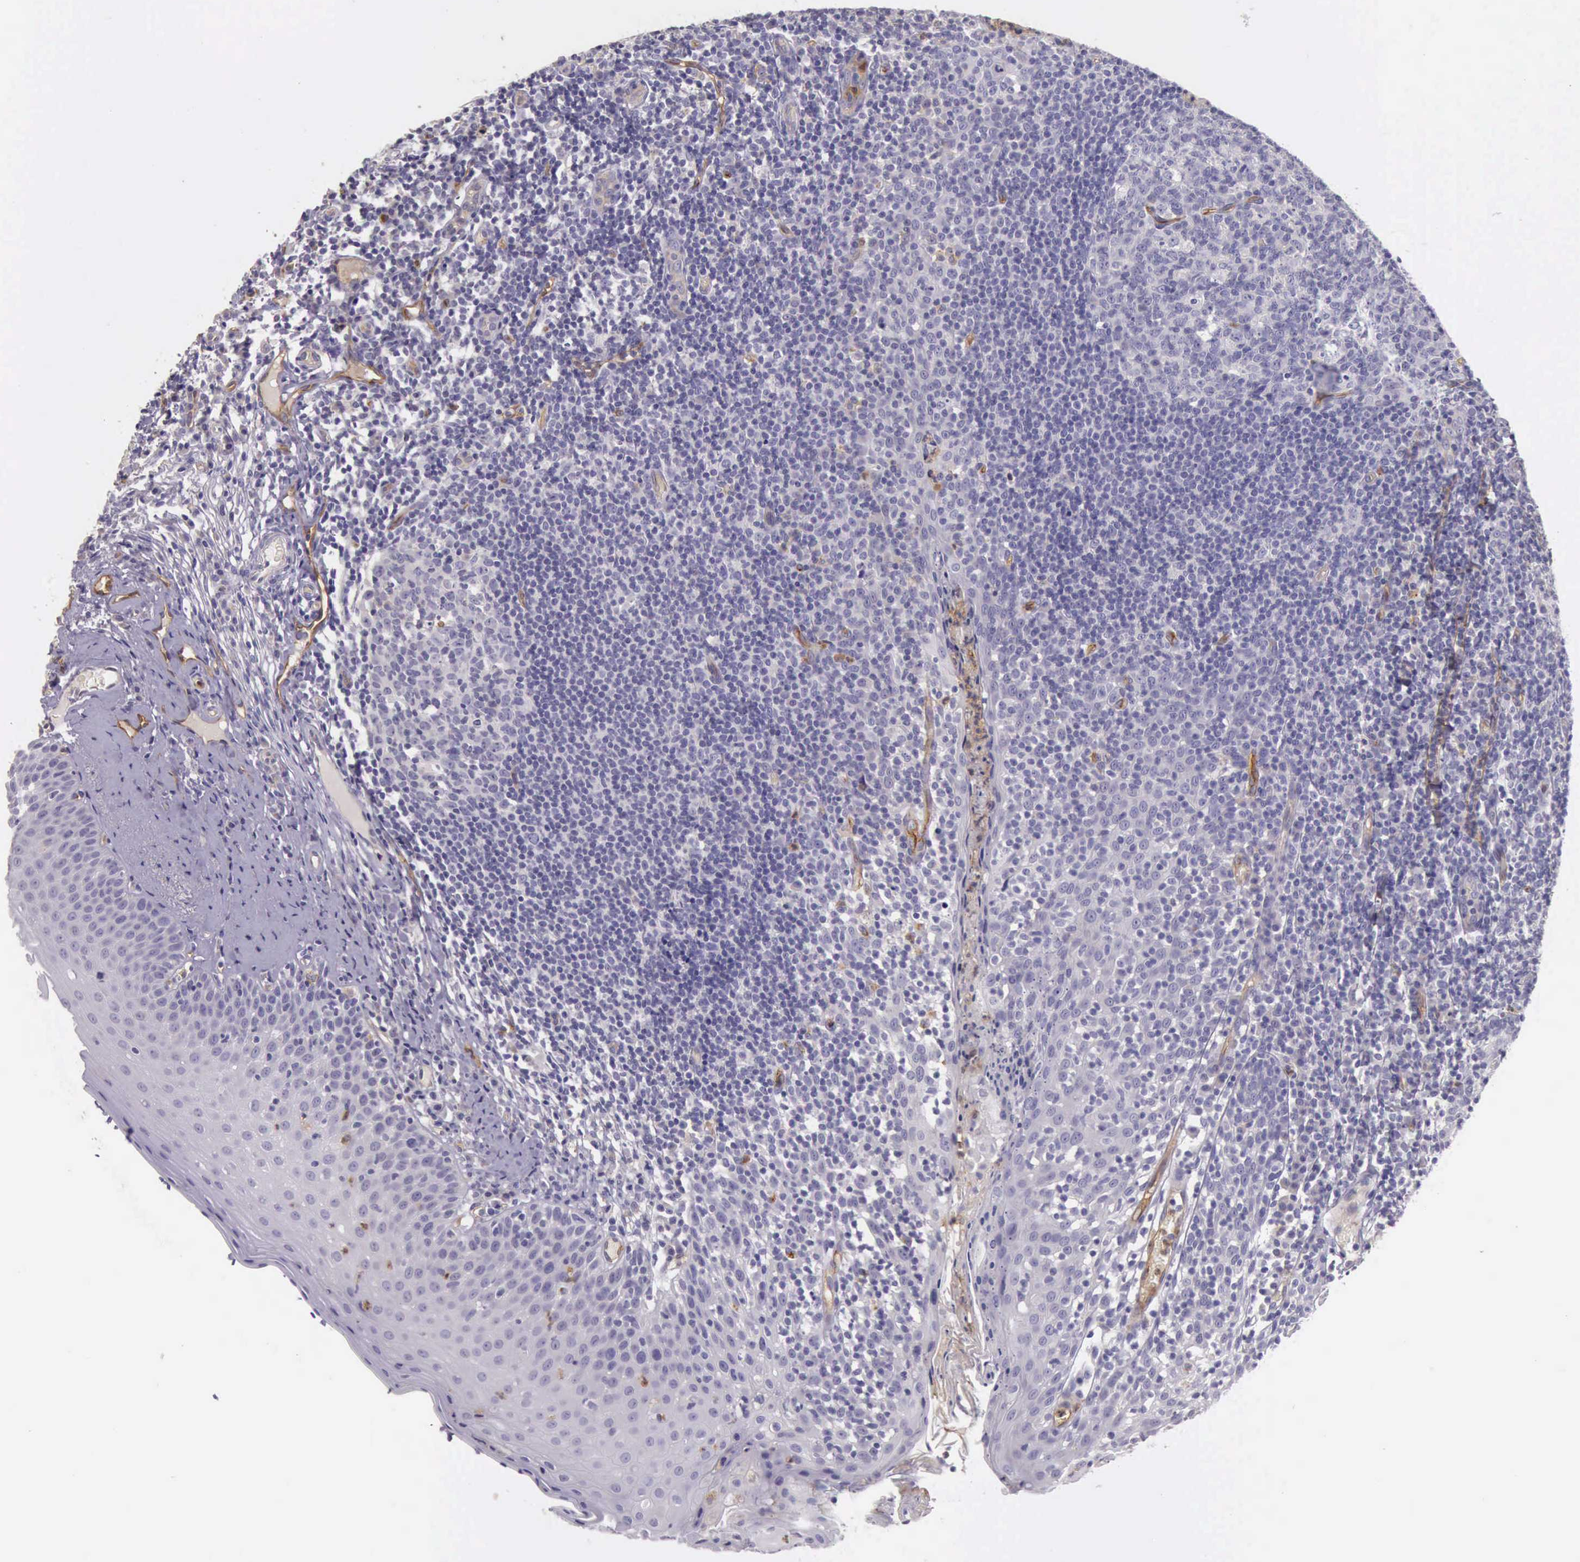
{"staining": {"intensity": "negative", "quantity": "none", "location": "none"}, "tissue": "tonsil", "cell_type": "Germinal center cells", "image_type": "normal", "snomed": [{"axis": "morphology", "description": "Normal tissue, NOS"}, {"axis": "topography", "description": "Tonsil"}], "caption": "Germinal center cells show no significant positivity in unremarkable tonsil. (DAB immunohistochemistry (IHC) visualized using brightfield microscopy, high magnification).", "gene": "TCEANC", "patient": {"sex": "male", "age": 6}}